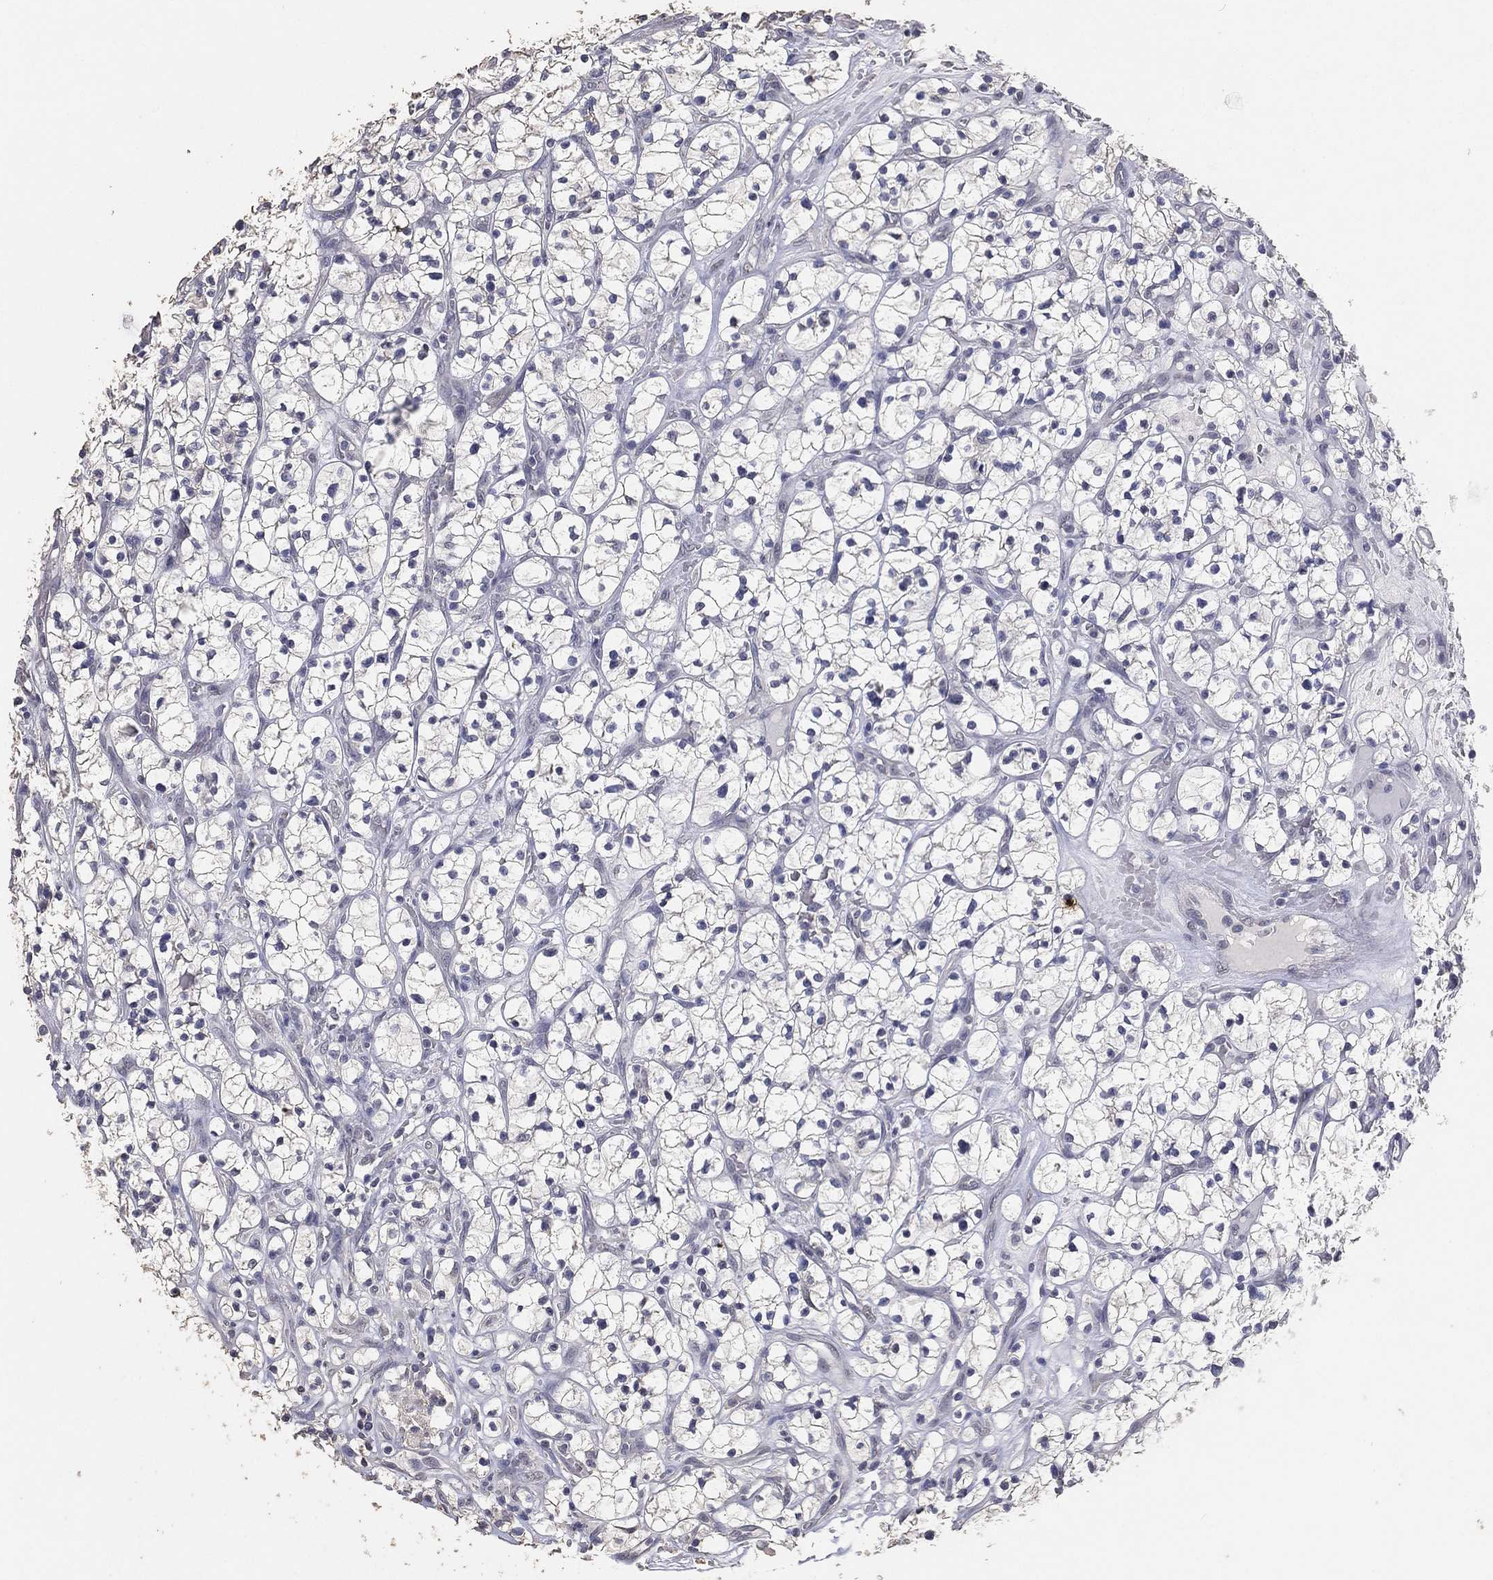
{"staining": {"intensity": "negative", "quantity": "none", "location": "none"}, "tissue": "renal cancer", "cell_type": "Tumor cells", "image_type": "cancer", "snomed": [{"axis": "morphology", "description": "Adenocarcinoma, NOS"}, {"axis": "topography", "description": "Kidney"}], "caption": "This is a image of IHC staining of renal adenocarcinoma, which shows no positivity in tumor cells. Nuclei are stained in blue.", "gene": "DSG1", "patient": {"sex": "female", "age": 64}}